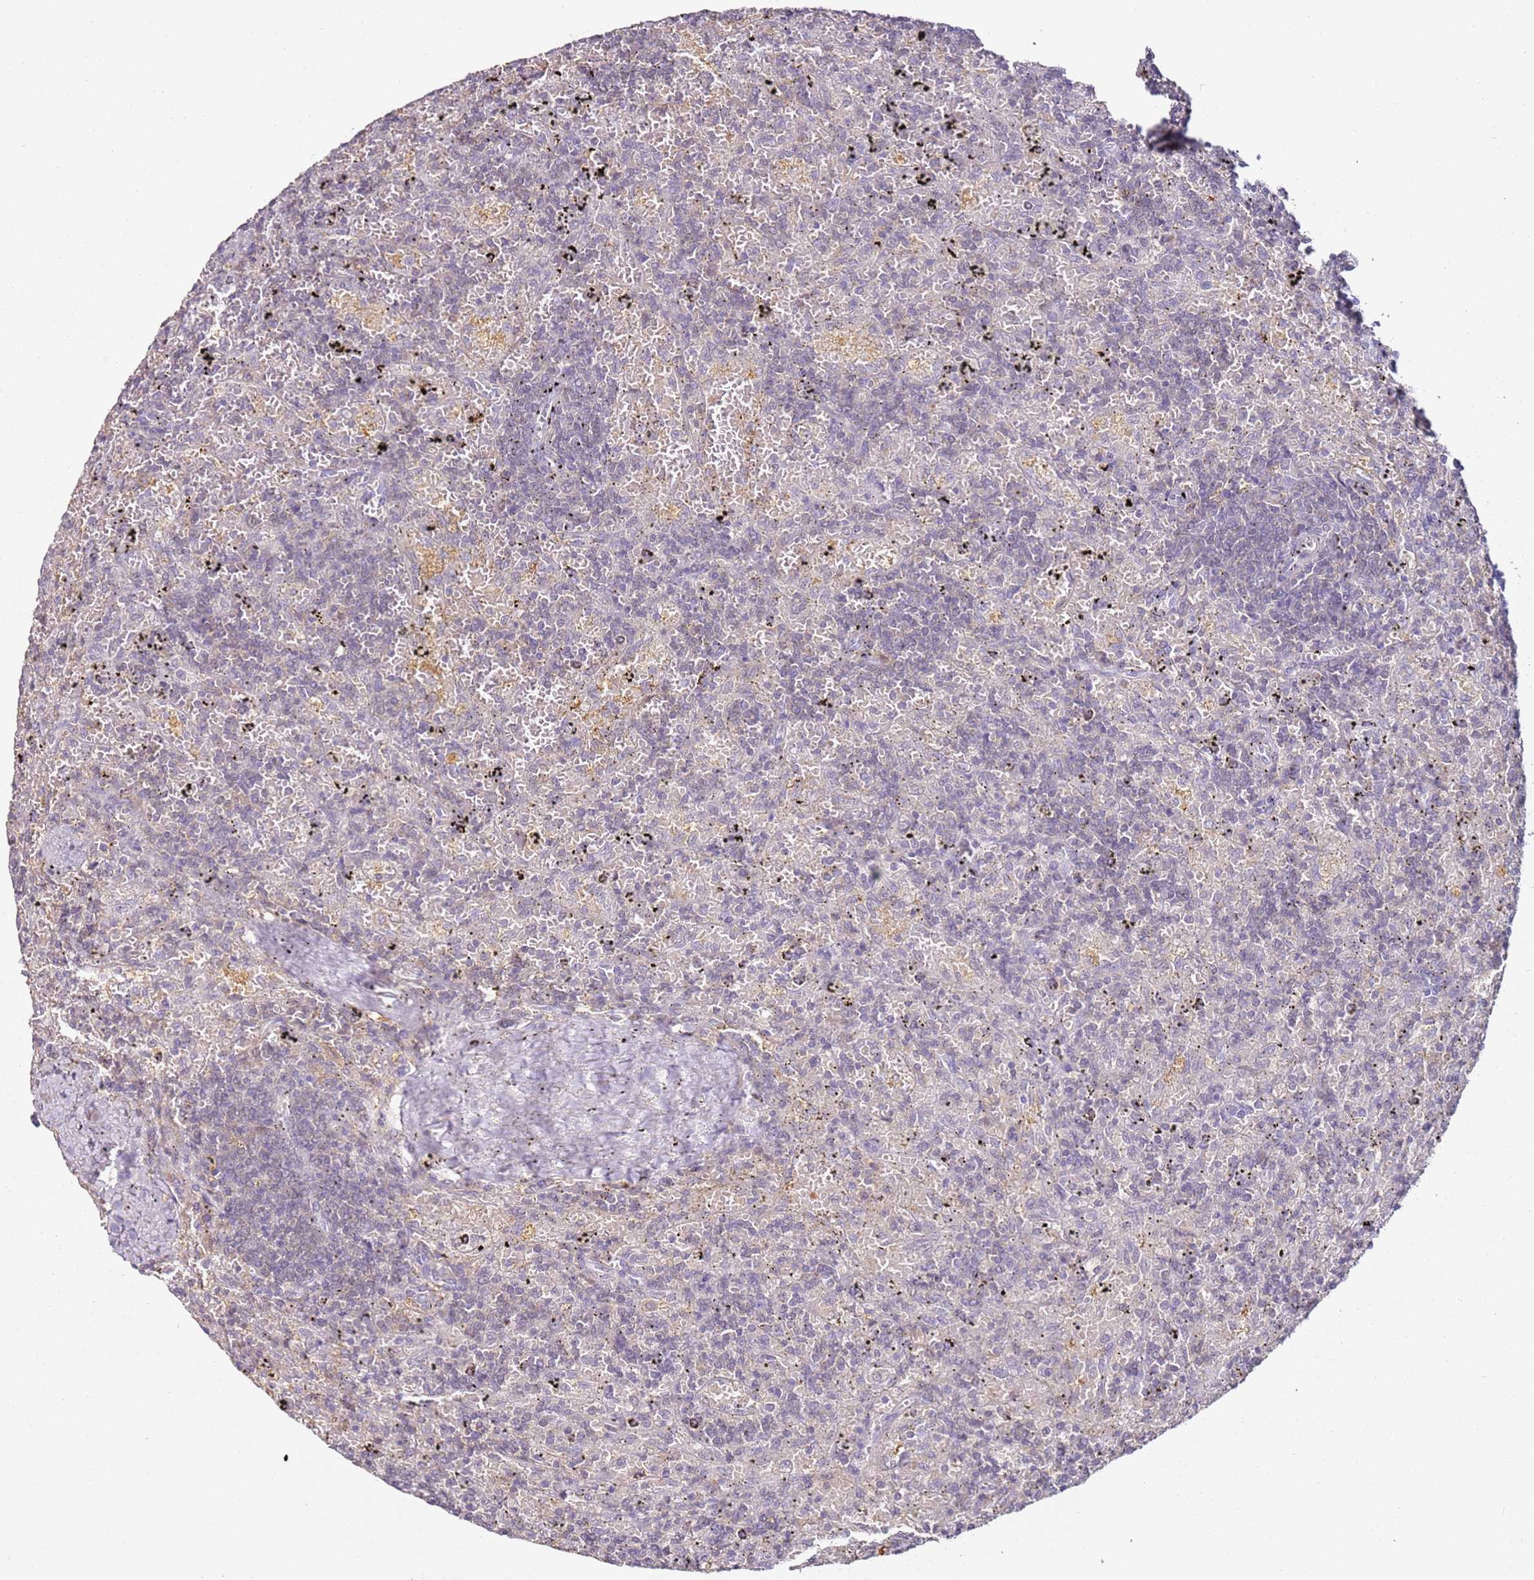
{"staining": {"intensity": "negative", "quantity": "none", "location": "none"}, "tissue": "lymphoma", "cell_type": "Tumor cells", "image_type": "cancer", "snomed": [{"axis": "morphology", "description": "Malignant lymphoma, non-Hodgkin's type, Low grade"}, {"axis": "topography", "description": "Spleen"}], "caption": "This is an immunohistochemistry histopathology image of human malignant lymphoma, non-Hodgkin's type (low-grade). There is no expression in tumor cells.", "gene": "MDH1", "patient": {"sex": "male", "age": 76}}